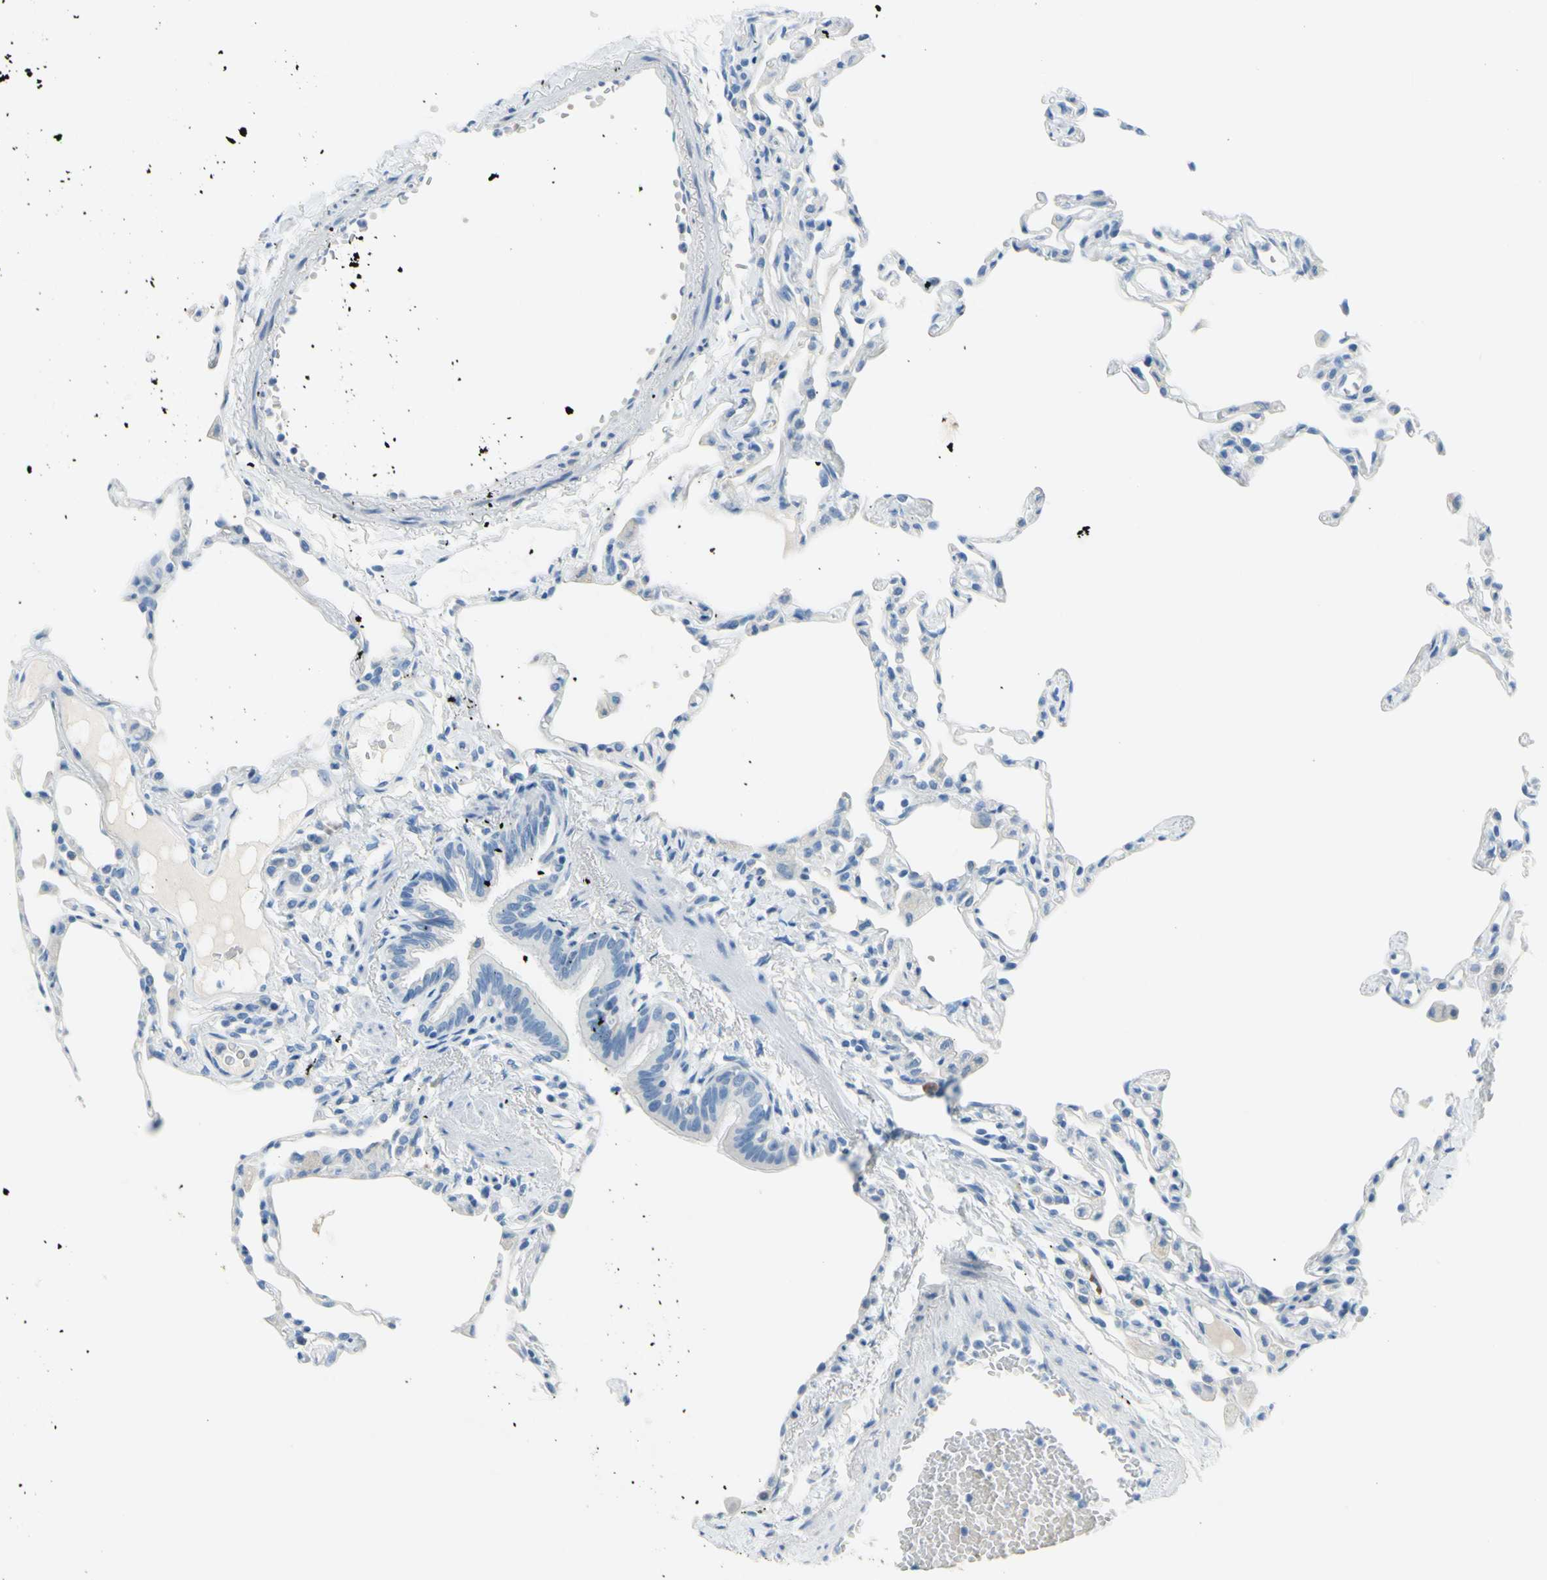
{"staining": {"intensity": "negative", "quantity": "none", "location": "none"}, "tissue": "lung", "cell_type": "Alveolar cells", "image_type": "normal", "snomed": [{"axis": "morphology", "description": "Normal tissue, NOS"}, {"axis": "topography", "description": "Lung"}], "caption": "The histopathology image shows no significant expression in alveolar cells of lung. (Immunohistochemistry, brightfield microscopy, high magnification).", "gene": "DCT", "patient": {"sex": "female", "age": 49}}